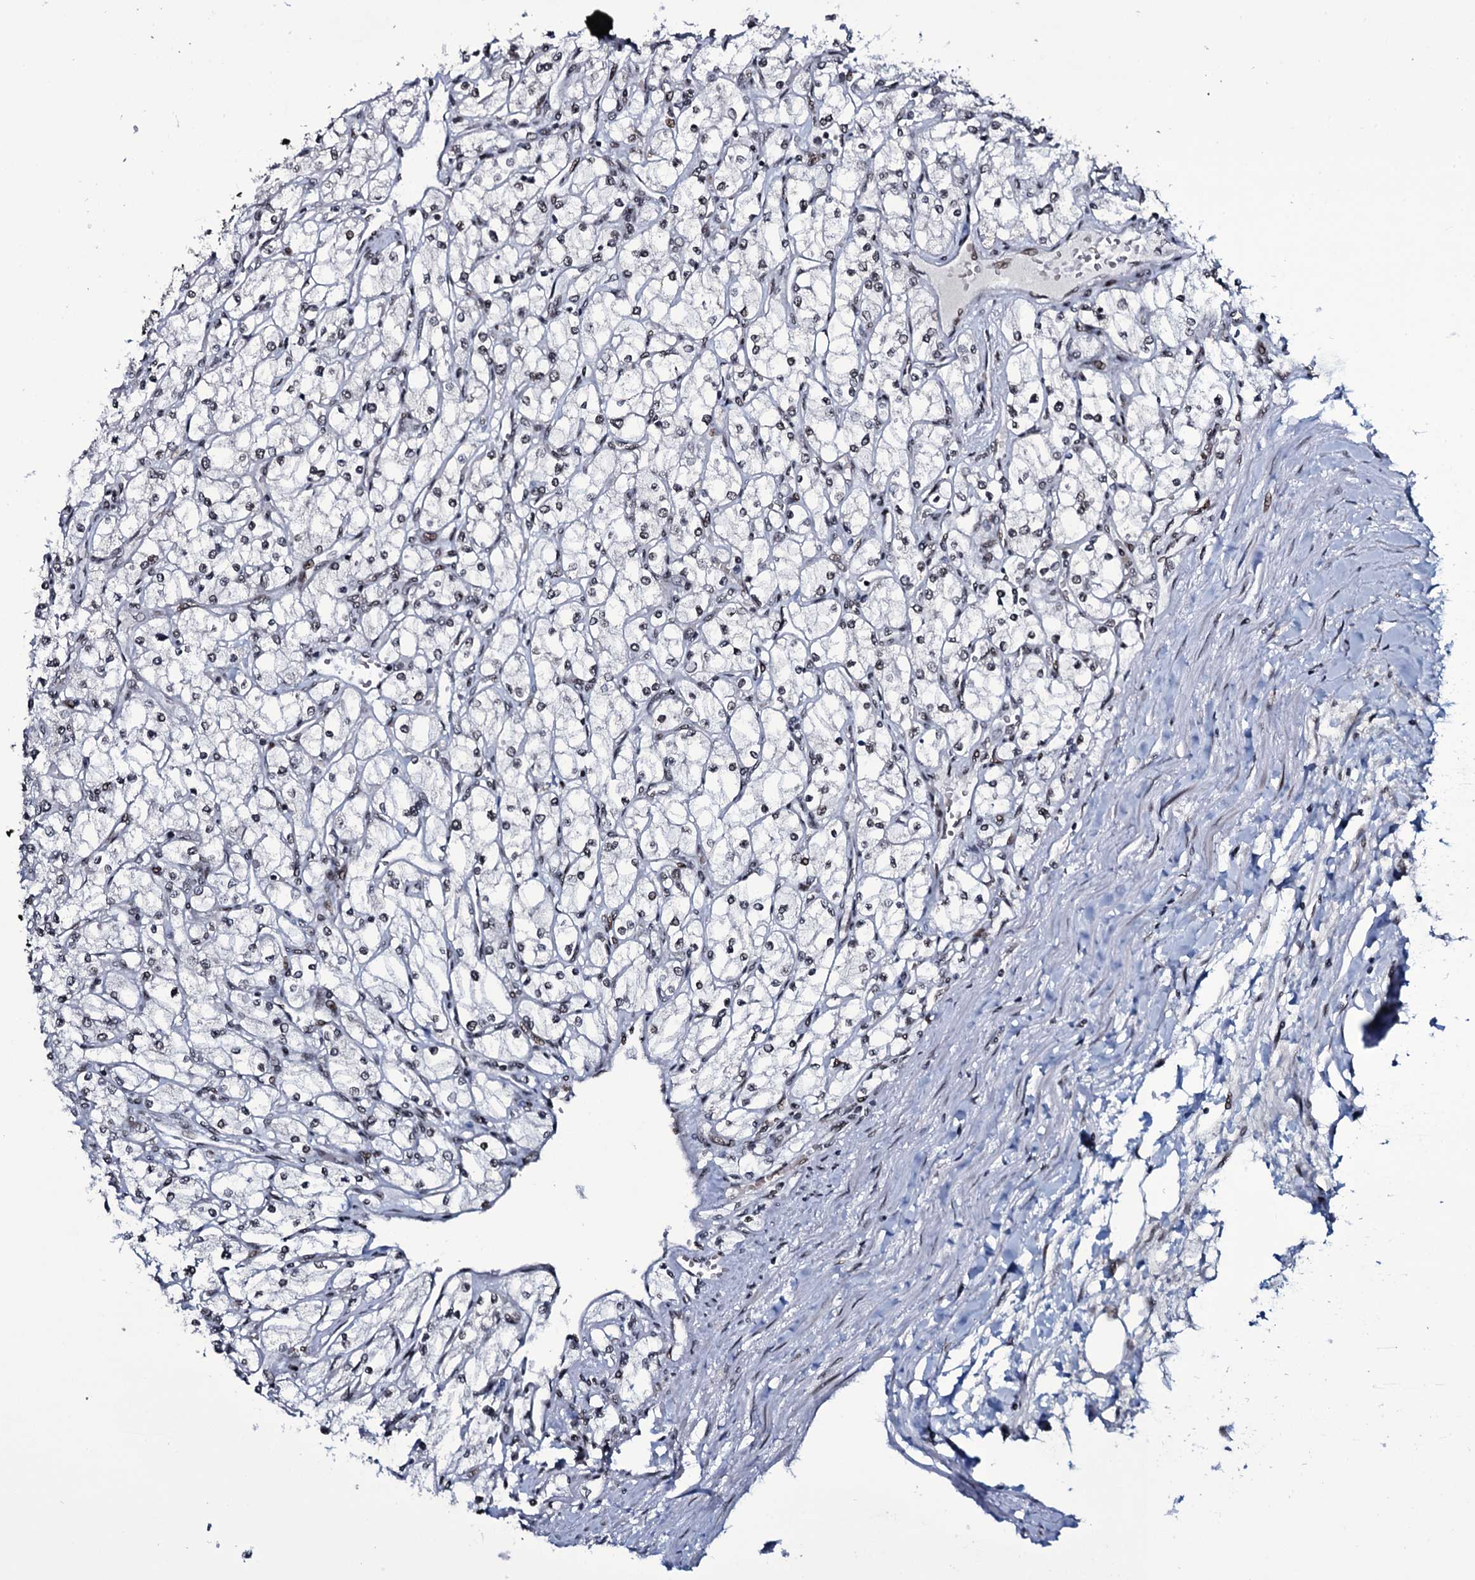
{"staining": {"intensity": "negative", "quantity": "none", "location": "none"}, "tissue": "renal cancer", "cell_type": "Tumor cells", "image_type": "cancer", "snomed": [{"axis": "morphology", "description": "Adenocarcinoma, NOS"}, {"axis": "topography", "description": "Kidney"}], "caption": "A micrograph of adenocarcinoma (renal) stained for a protein shows no brown staining in tumor cells.", "gene": "ZMIZ2", "patient": {"sex": "male", "age": 80}}